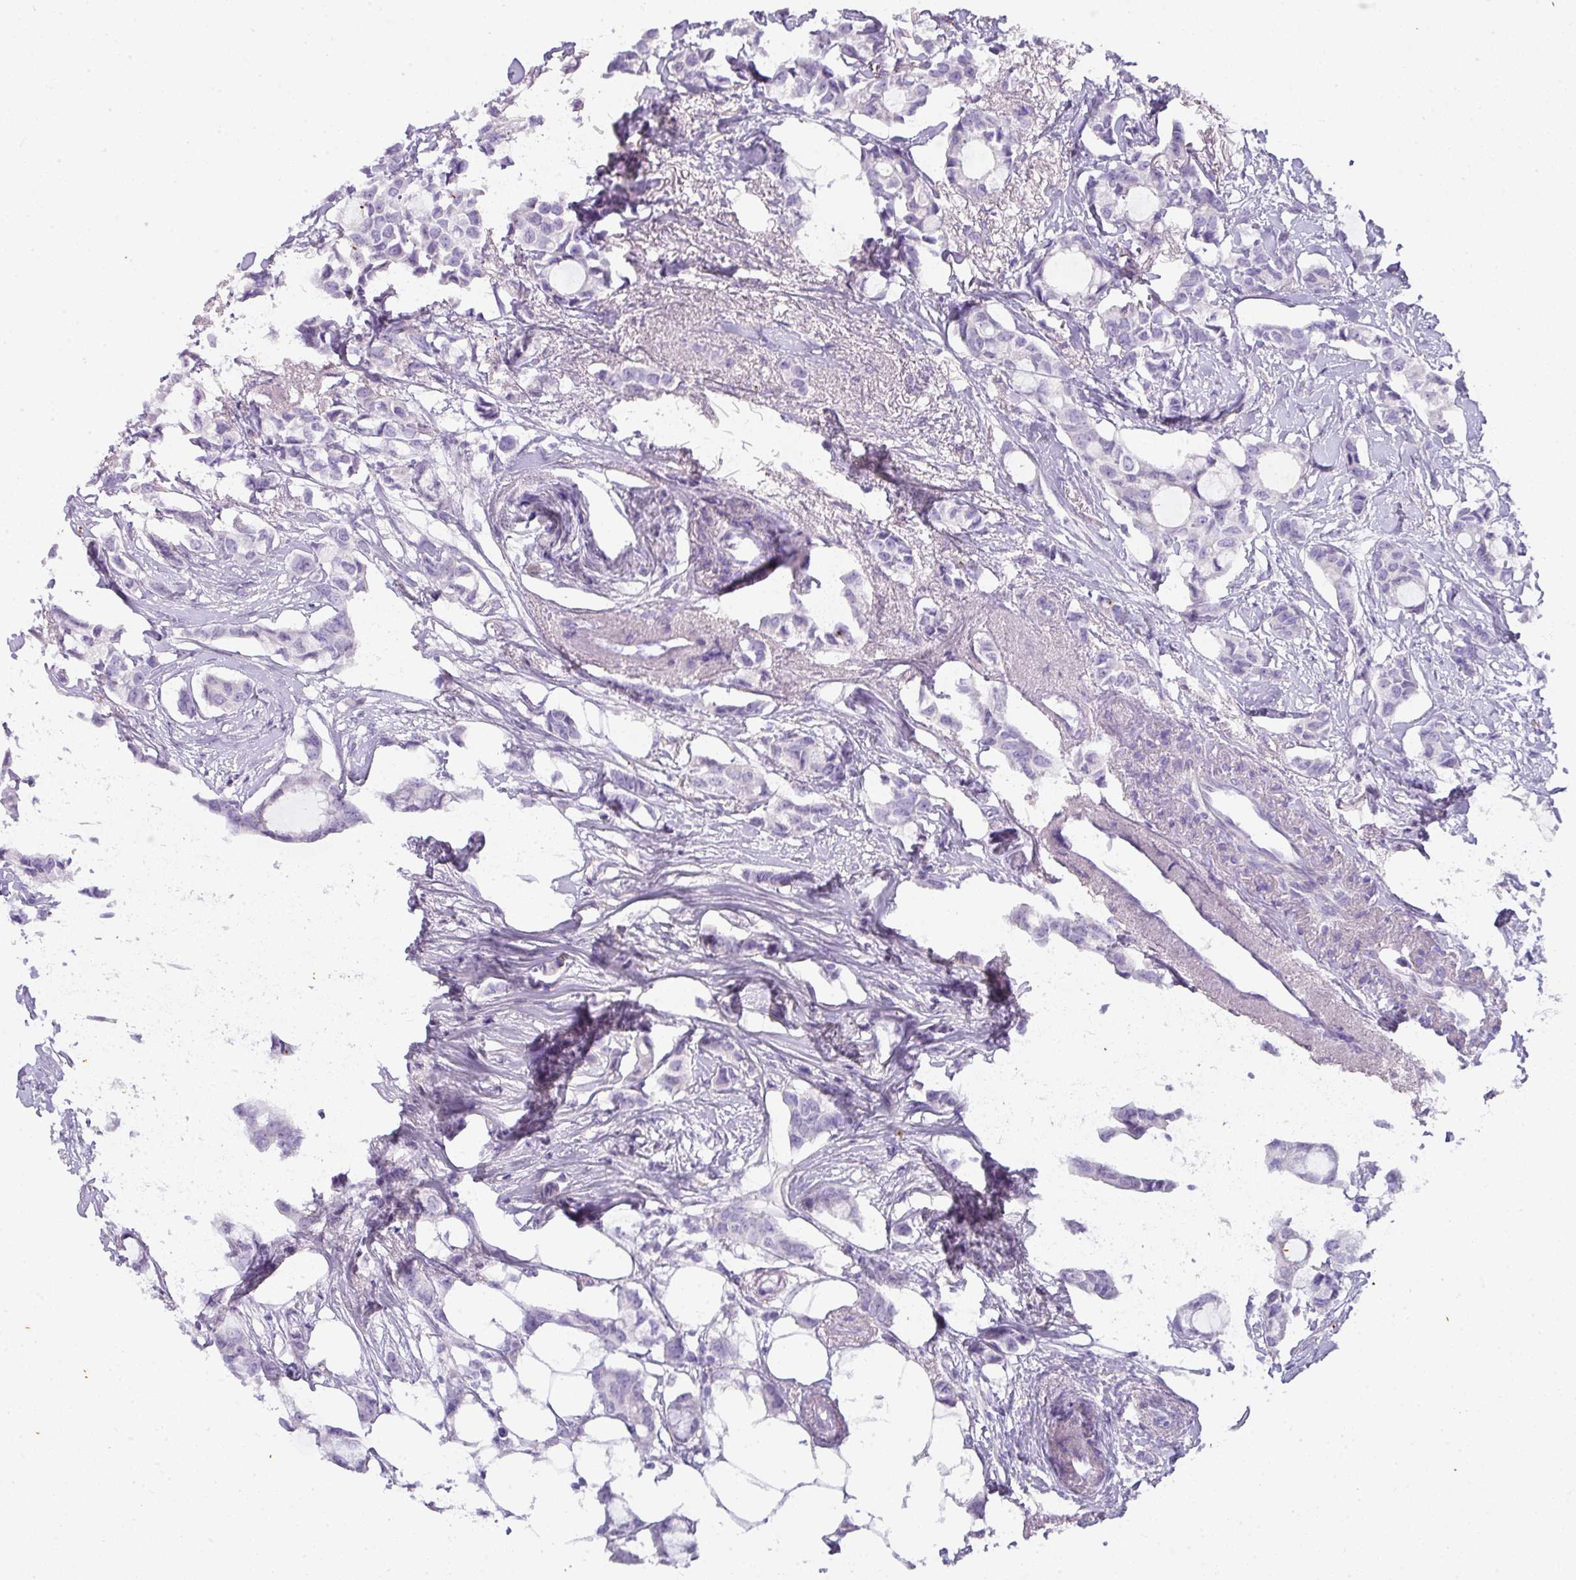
{"staining": {"intensity": "negative", "quantity": "none", "location": "none"}, "tissue": "breast cancer", "cell_type": "Tumor cells", "image_type": "cancer", "snomed": [{"axis": "morphology", "description": "Duct carcinoma"}, {"axis": "topography", "description": "Breast"}], "caption": "Immunohistochemistry (IHC) photomicrograph of breast cancer stained for a protein (brown), which reveals no staining in tumor cells.", "gene": "OR52N1", "patient": {"sex": "female", "age": 73}}